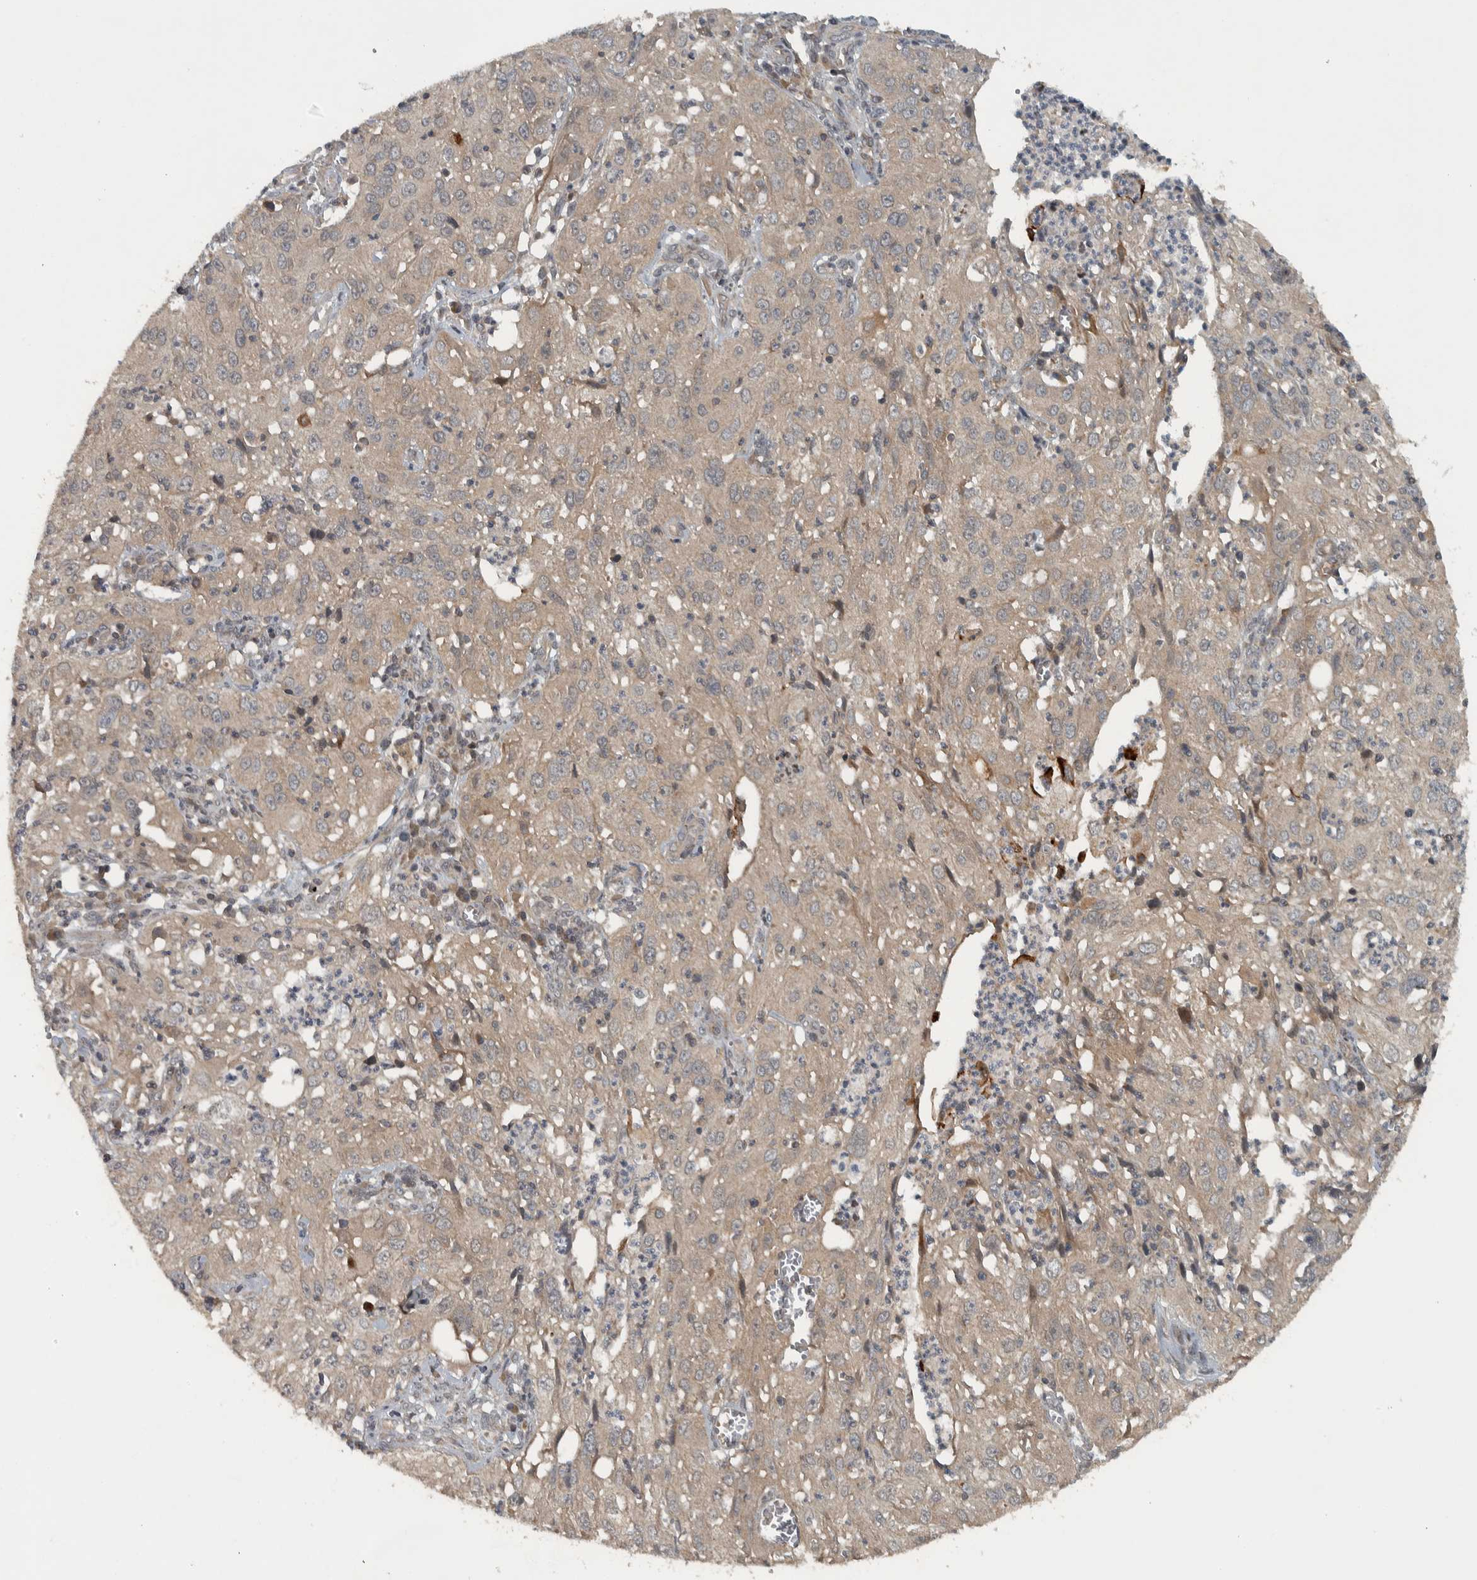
{"staining": {"intensity": "weak", "quantity": ">75%", "location": "cytoplasmic/membranous"}, "tissue": "cervical cancer", "cell_type": "Tumor cells", "image_type": "cancer", "snomed": [{"axis": "morphology", "description": "Squamous cell carcinoma, NOS"}, {"axis": "topography", "description": "Cervix"}], "caption": "Squamous cell carcinoma (cervical) stained for a protein (brown) reveals weak cytoplasmic/membranous positive staining in approximately >75% of tumor cells.", "gene": "KIFAP3", "patient": {"sex": "female", "age": 32}}